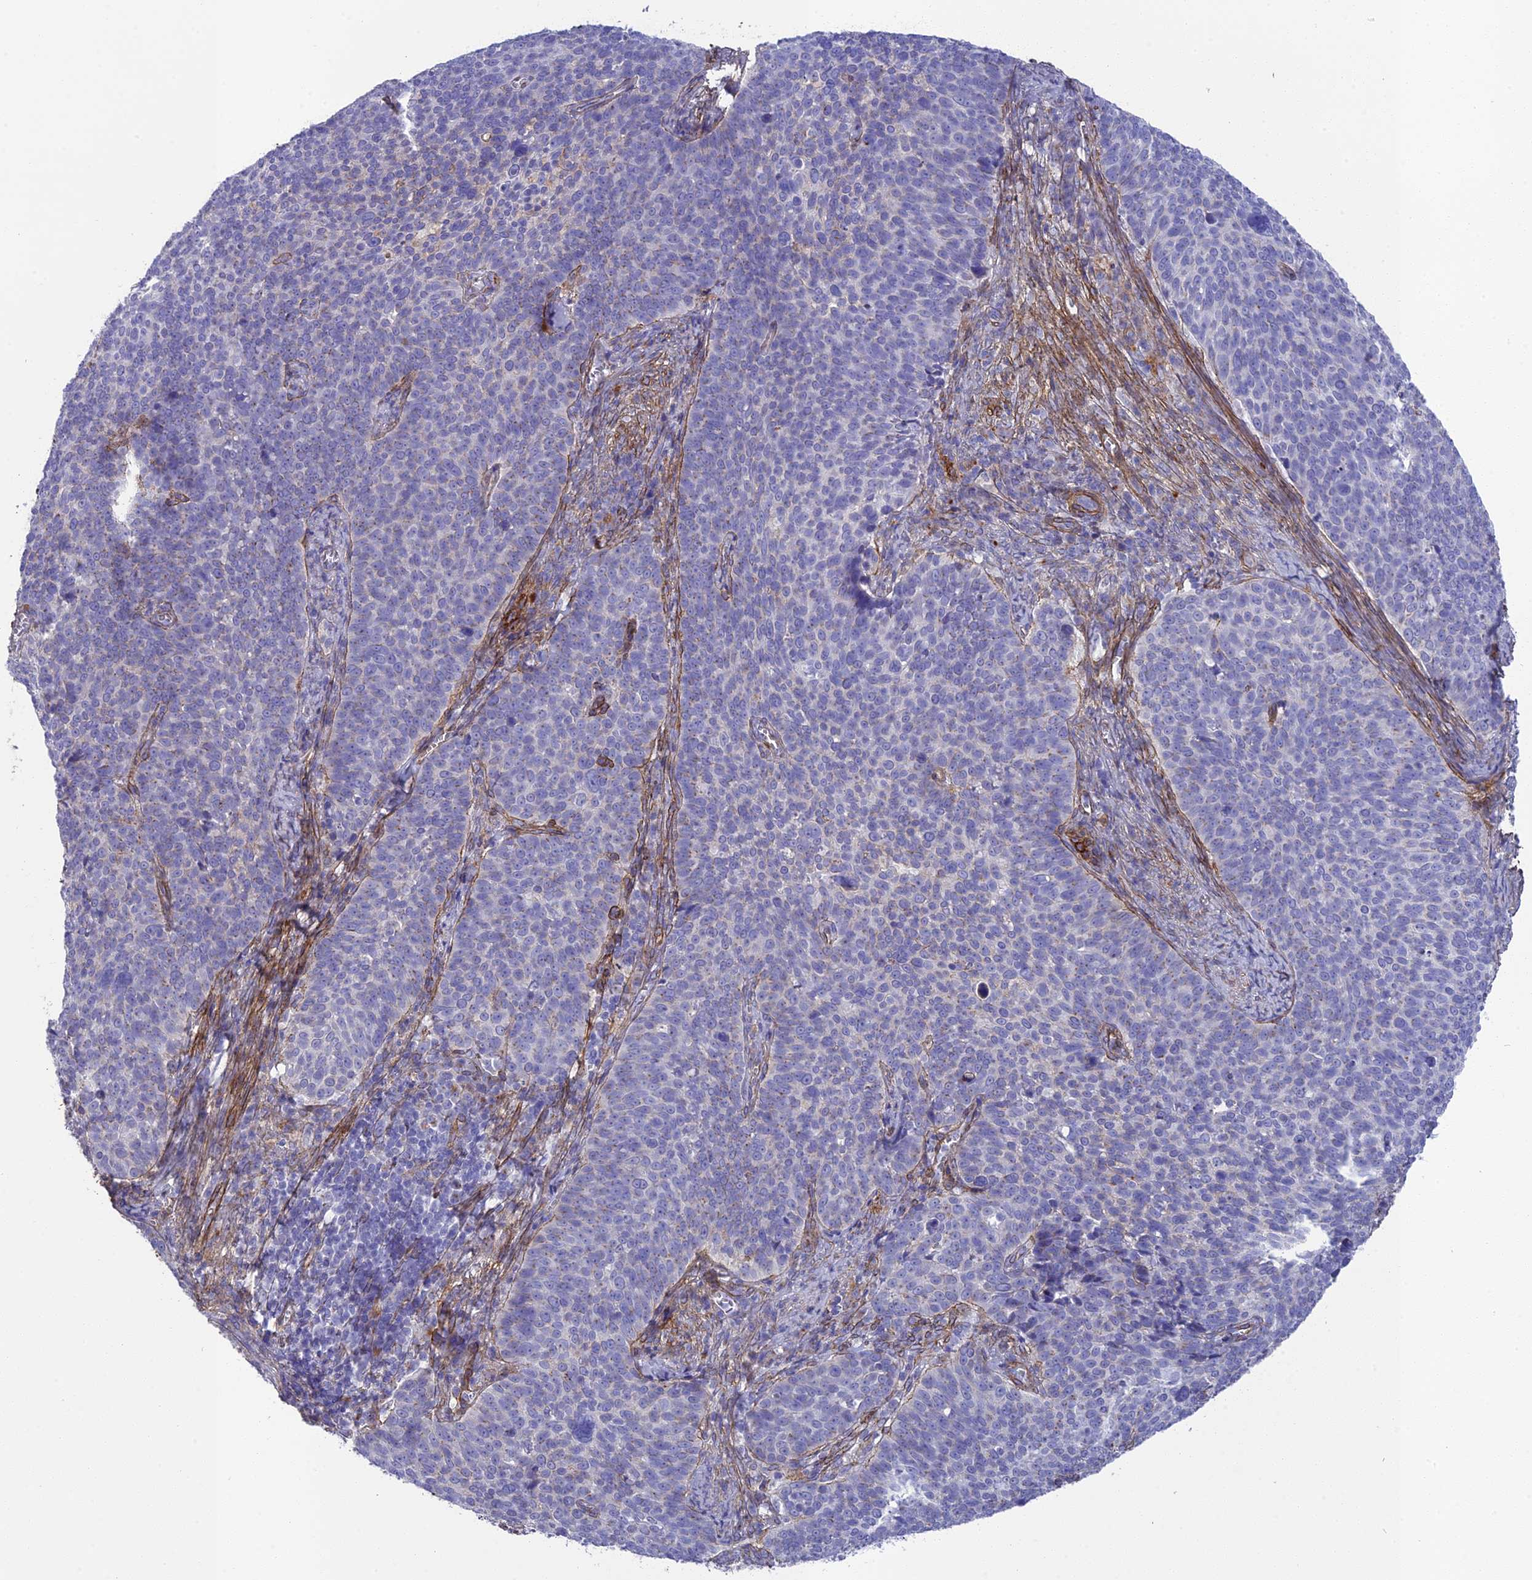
{"staining": {"intensity": "negative", "quantity": "none", "location": "none"}, "tissue": "cervical cancer", "cell_type": "Tumor cells", "image_type": "cancer", "snomed": [{"axis": "morphology", "description": "Normal tissue, NOS"}, {"axis": "morphology", "description": "Squamous cell carcinoma, NOS"}, {"axis": "topography", "description": "Cervix"}], "caption": "Immunohistochemistry histopathology image of human cervical cancer (squamous cell carcinoma) stained for a protein (brown), which reveals no positivity in tumor cells.", "gene": "TNS1", "patient": {"sex": "female", "age": 39}}